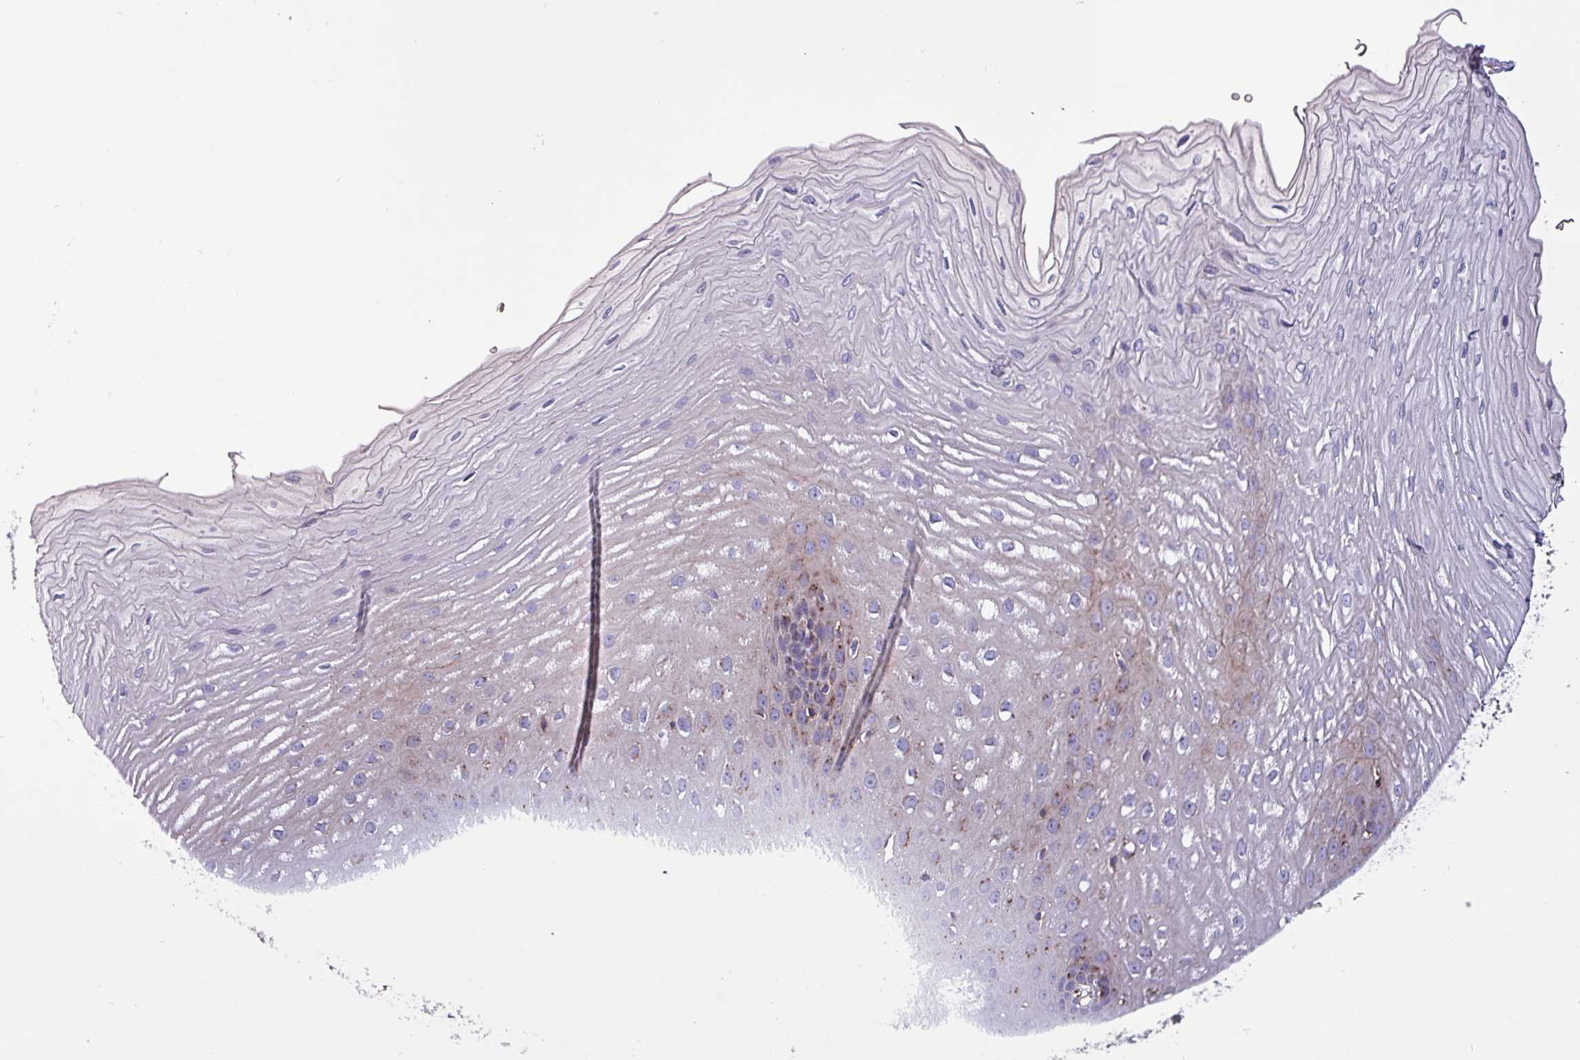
{"staining": {"intensity": "negative", "quantity": "none", "location": "none"}, "tissue": "esophagus", "cell_type": "Squamous epithelial cells", "image_type": "normal", "snomed": [{"axis": "morphology", "description": "Normal tissue, NOS"}, {"axis": "topography", "description": "Esophagus"}], "caption": "Squamous epithelial cells are negative for protein expression in normal human esophagus. (DAB immunohistochemistry (IHC), high magnification).", "gene": "VAMP4", "patient": {"sex": "male", "age": 70}}